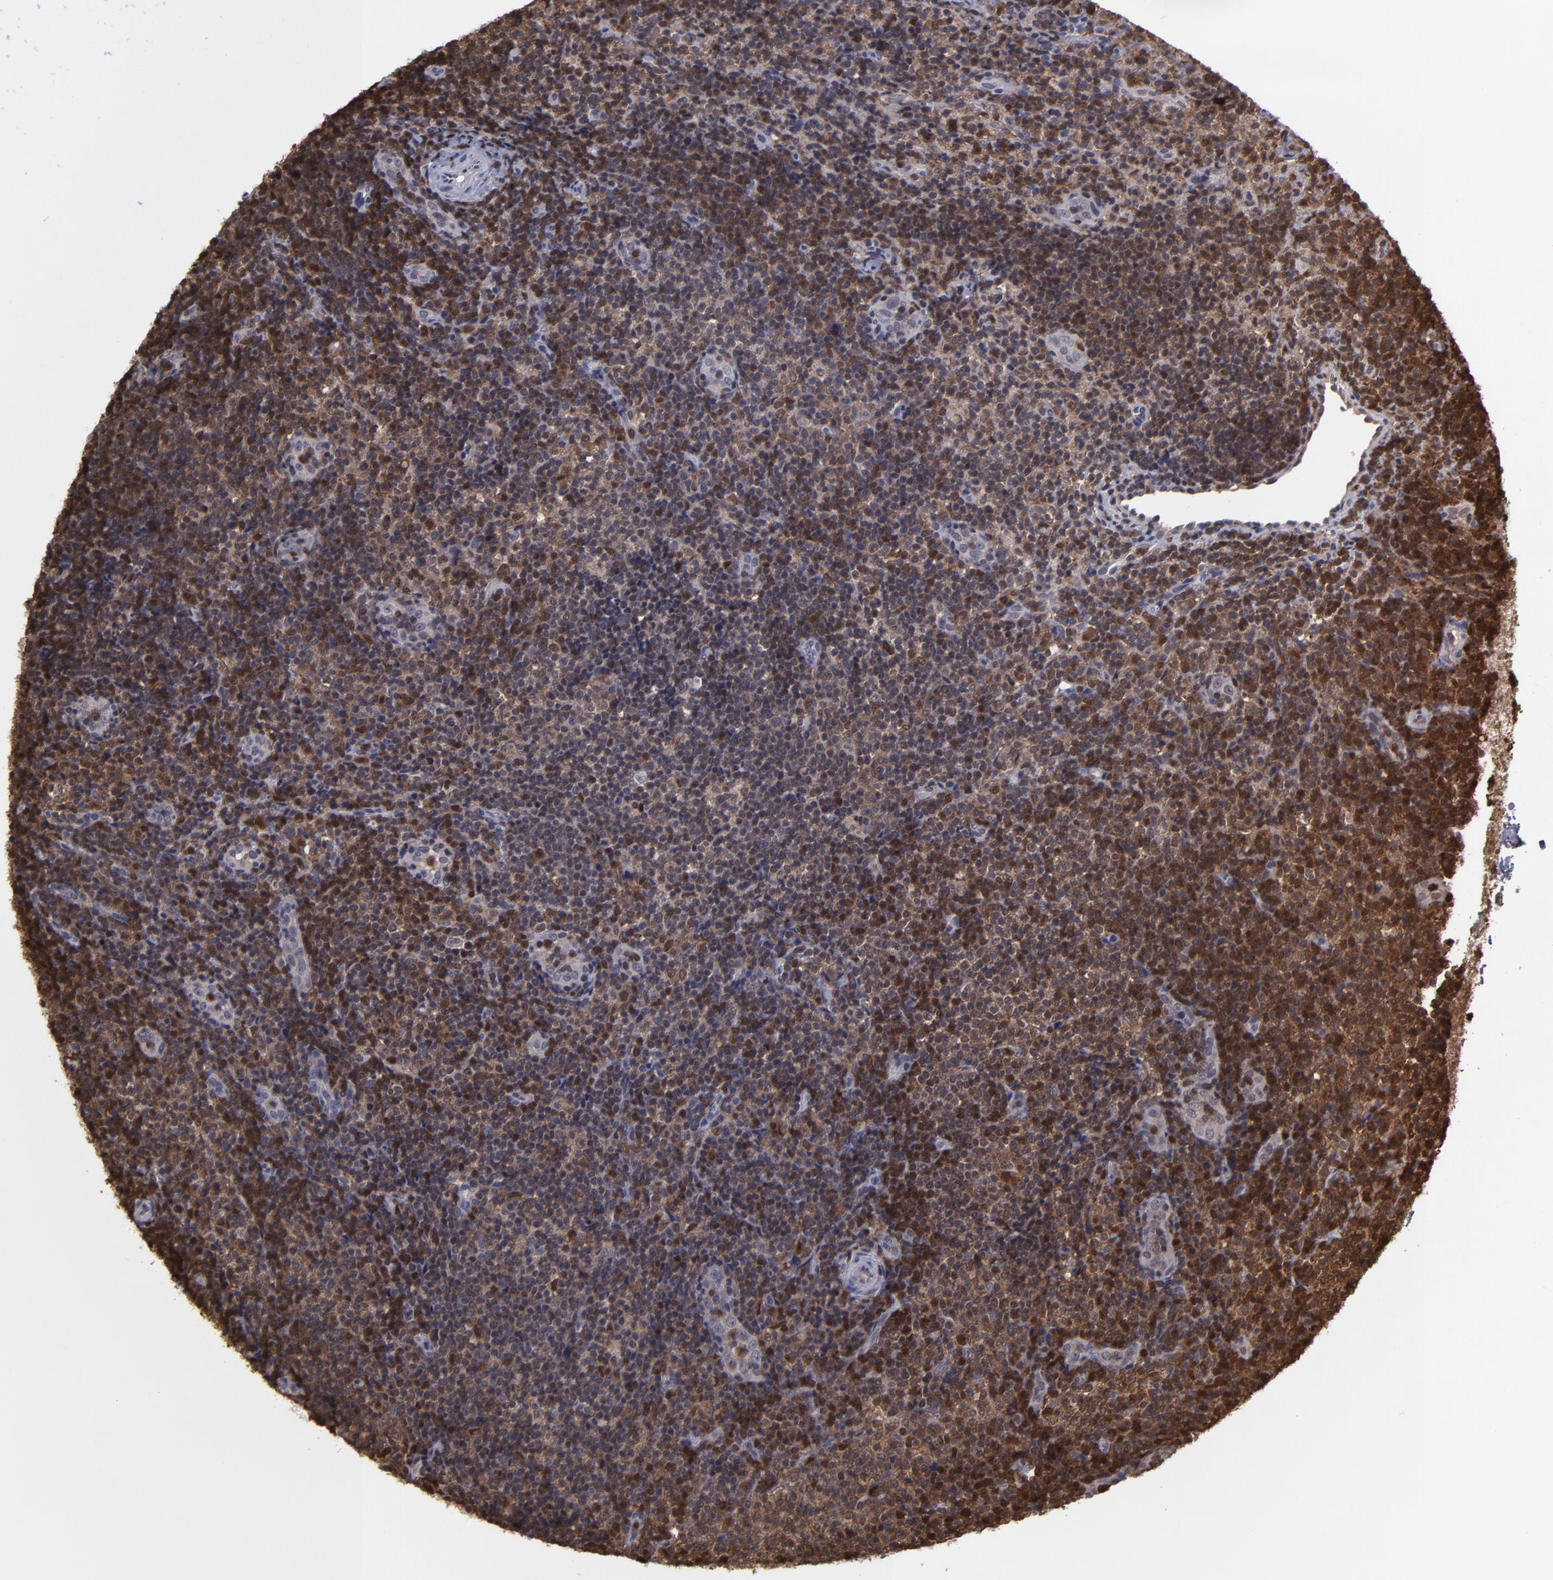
{"staining": {"intensity": "moderate", "quantity": "<25%", "location": "cytoplasmic/membranous,nuclear"}, "tissue": "lymphoma", "cell_type": "Tumor cells", "image_type": "cancer", "snomed": [{"axis": "morphology", "description": "Malignant lymphoma, non-Hodgkin's type, Low grade"}, {"axis": "topography", "description": "Lymph node"}], "caption": "Protein expression by immunohistochemistry (IHC) demonstrates moderate cytoplasmic/membranous and nuclear positivity in approximately <25% of tumor cells in low-grade malignant lymphoma, non-Hodgkin's type. (Stains: DAB (3,3'-diaminobenzidine) in brown, nuclei in blue, Microscopy: brightfield microscopy at high magnification).", "gene": "GRB2", "patient": {"sex": "female", "age": 76}}